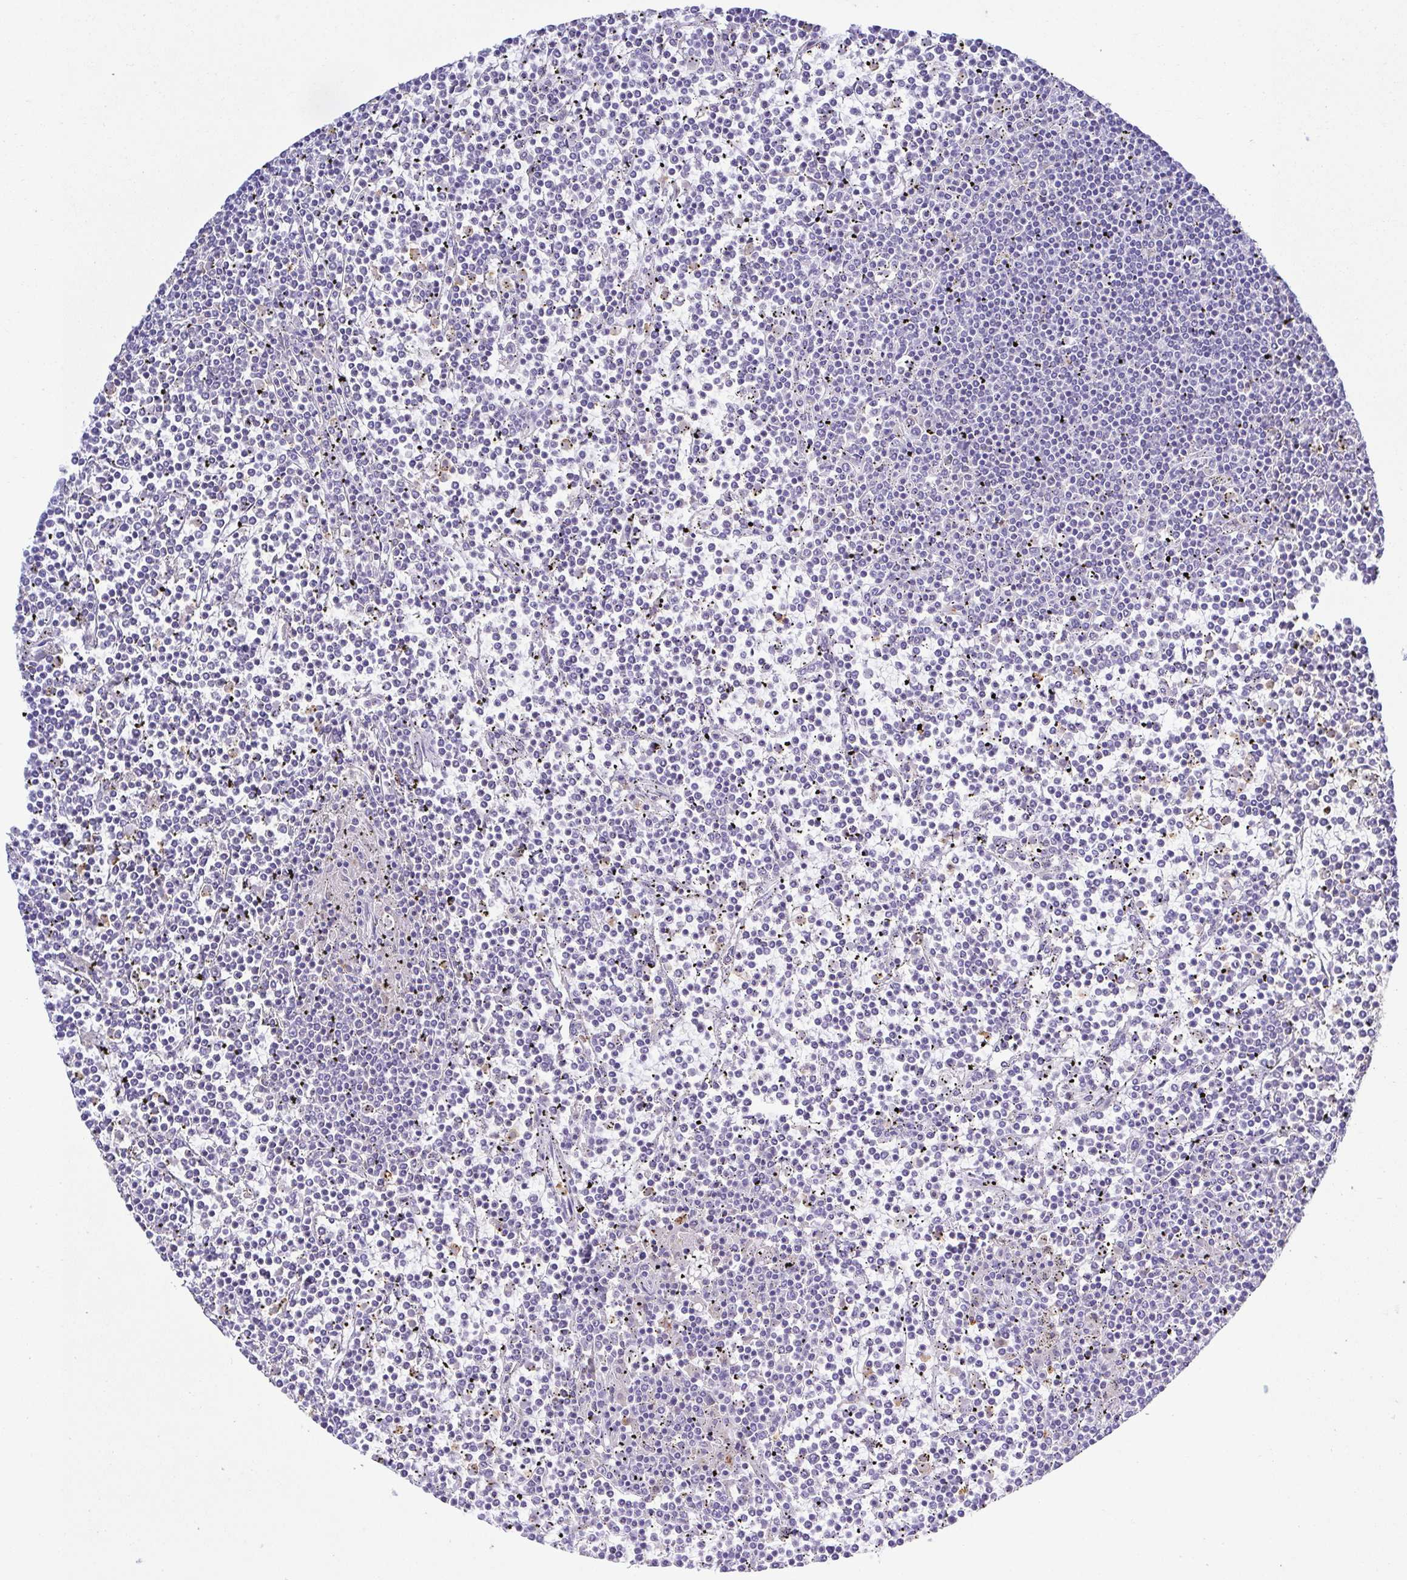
{"staining": {"intensity": "negative", "quantity": "none", "location": "none"}, "tissue": "lymphoma", "cell_type": "Tumor cells", "image_type": "cancer", "snomed": [{"axis": "morphology", "description": "Malignant lymphoma, non-Hodgkin's type, Low grade"}, {"axis": "topography", "description": "Spleen"}], "caption": "There is no significant staining in tumor cells of malignant lymphoma, non-Hodgkin's type (low-grade). The staining was performed using DAB to visualize the protein expression in brown, while the nuclei were stained in blue with hematoxylin (Magnification: 20x).", "gene": "PGLYRP1", "patient": {"sex": "female", "age": 19}}